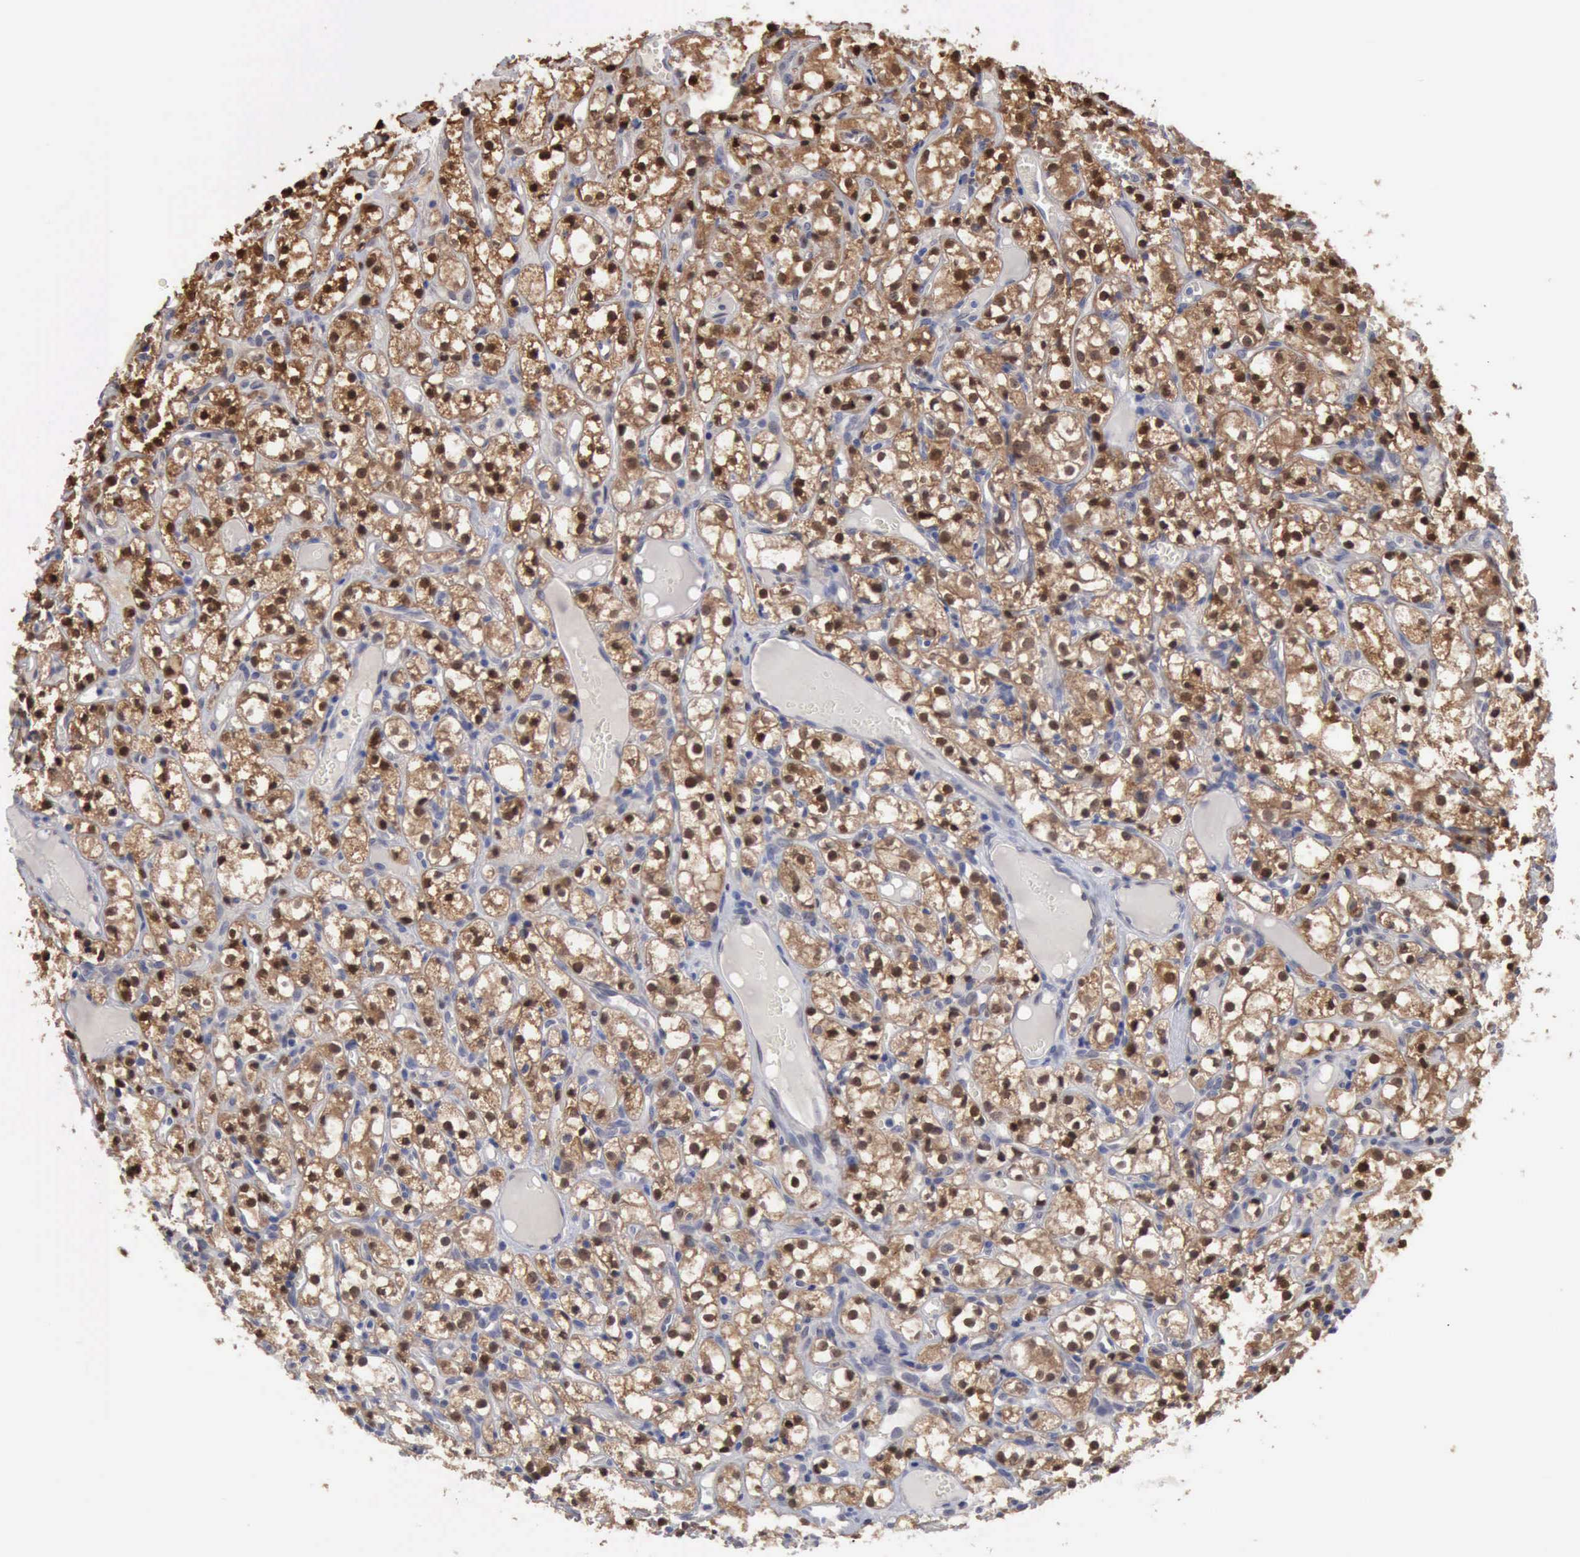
{"staining": {"intensity": "moderate", "quantity": "25%-75%", "location": "cytoplasmic/membranous,nuclear"}, "tissue": "renal cancer", "cell_type": "Tumor cells", "image_type": "cancer", "snomed": [{"axis": "morphology", "description": "Adenocarcinoma, NOS"}, {"axis": "topography", "description": "Kidney"}], "caption": "Immunohistochemistry (DAB) staining of renal cancer shows moderate cytoplasmic/membranous and nuclear protein positivity in approximately 25%-75% of tumor cells.", "gene": "PTGR2", "patient": {"sex": "male", "age": 61}}